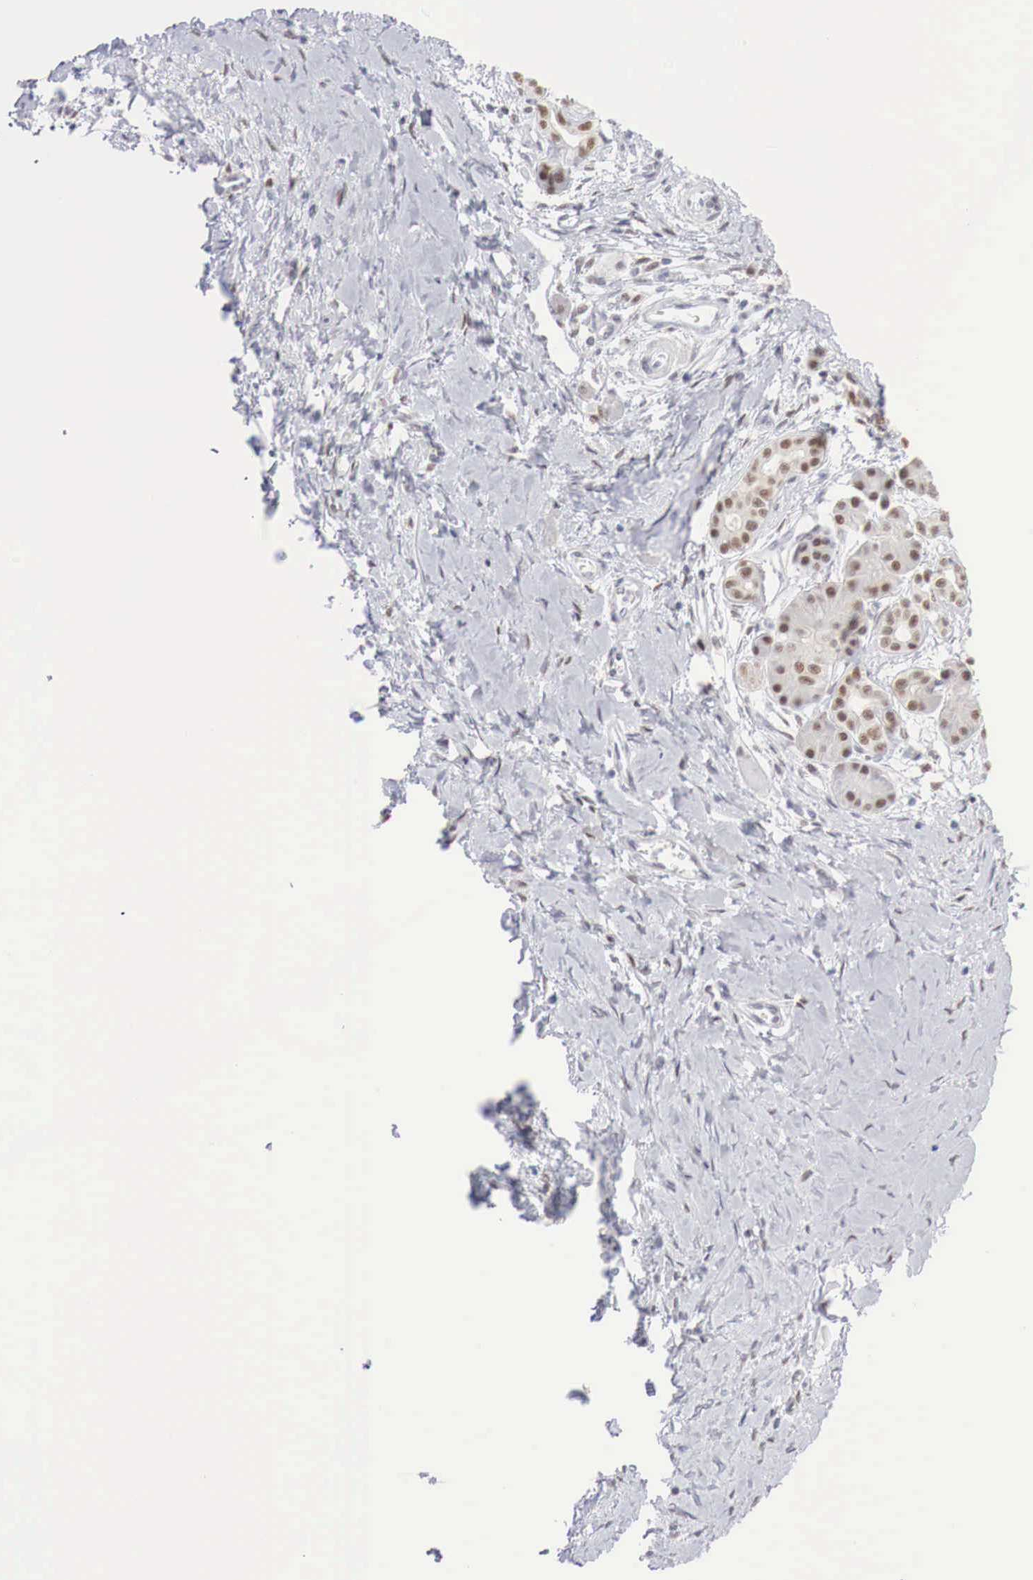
{"staining": {"intensity": "moderate", "quantity": ">75%", "location": "nuclear"}, "tissue": "pancreatic cancer", "cell_type": "Tumor cells", "image_type": "cancer", "snomed": [{"axis": "morphology", "description": "Adenocarcinoma, NOS"}, {"axis": "topography", "description": "Pancreas"}], "caption": "High-magnification brightfield microscopy of pancreatic cancer stained with DAB (3,3'-diaminobenzidine) (brown) and counterstained with hematoxylin (blue). tumor cells exhibit moderate nuclear positivity is appreciated in about>75% of cells.", "gene": "FOXP2", "patient": {"sex": "female", "age": 66}}